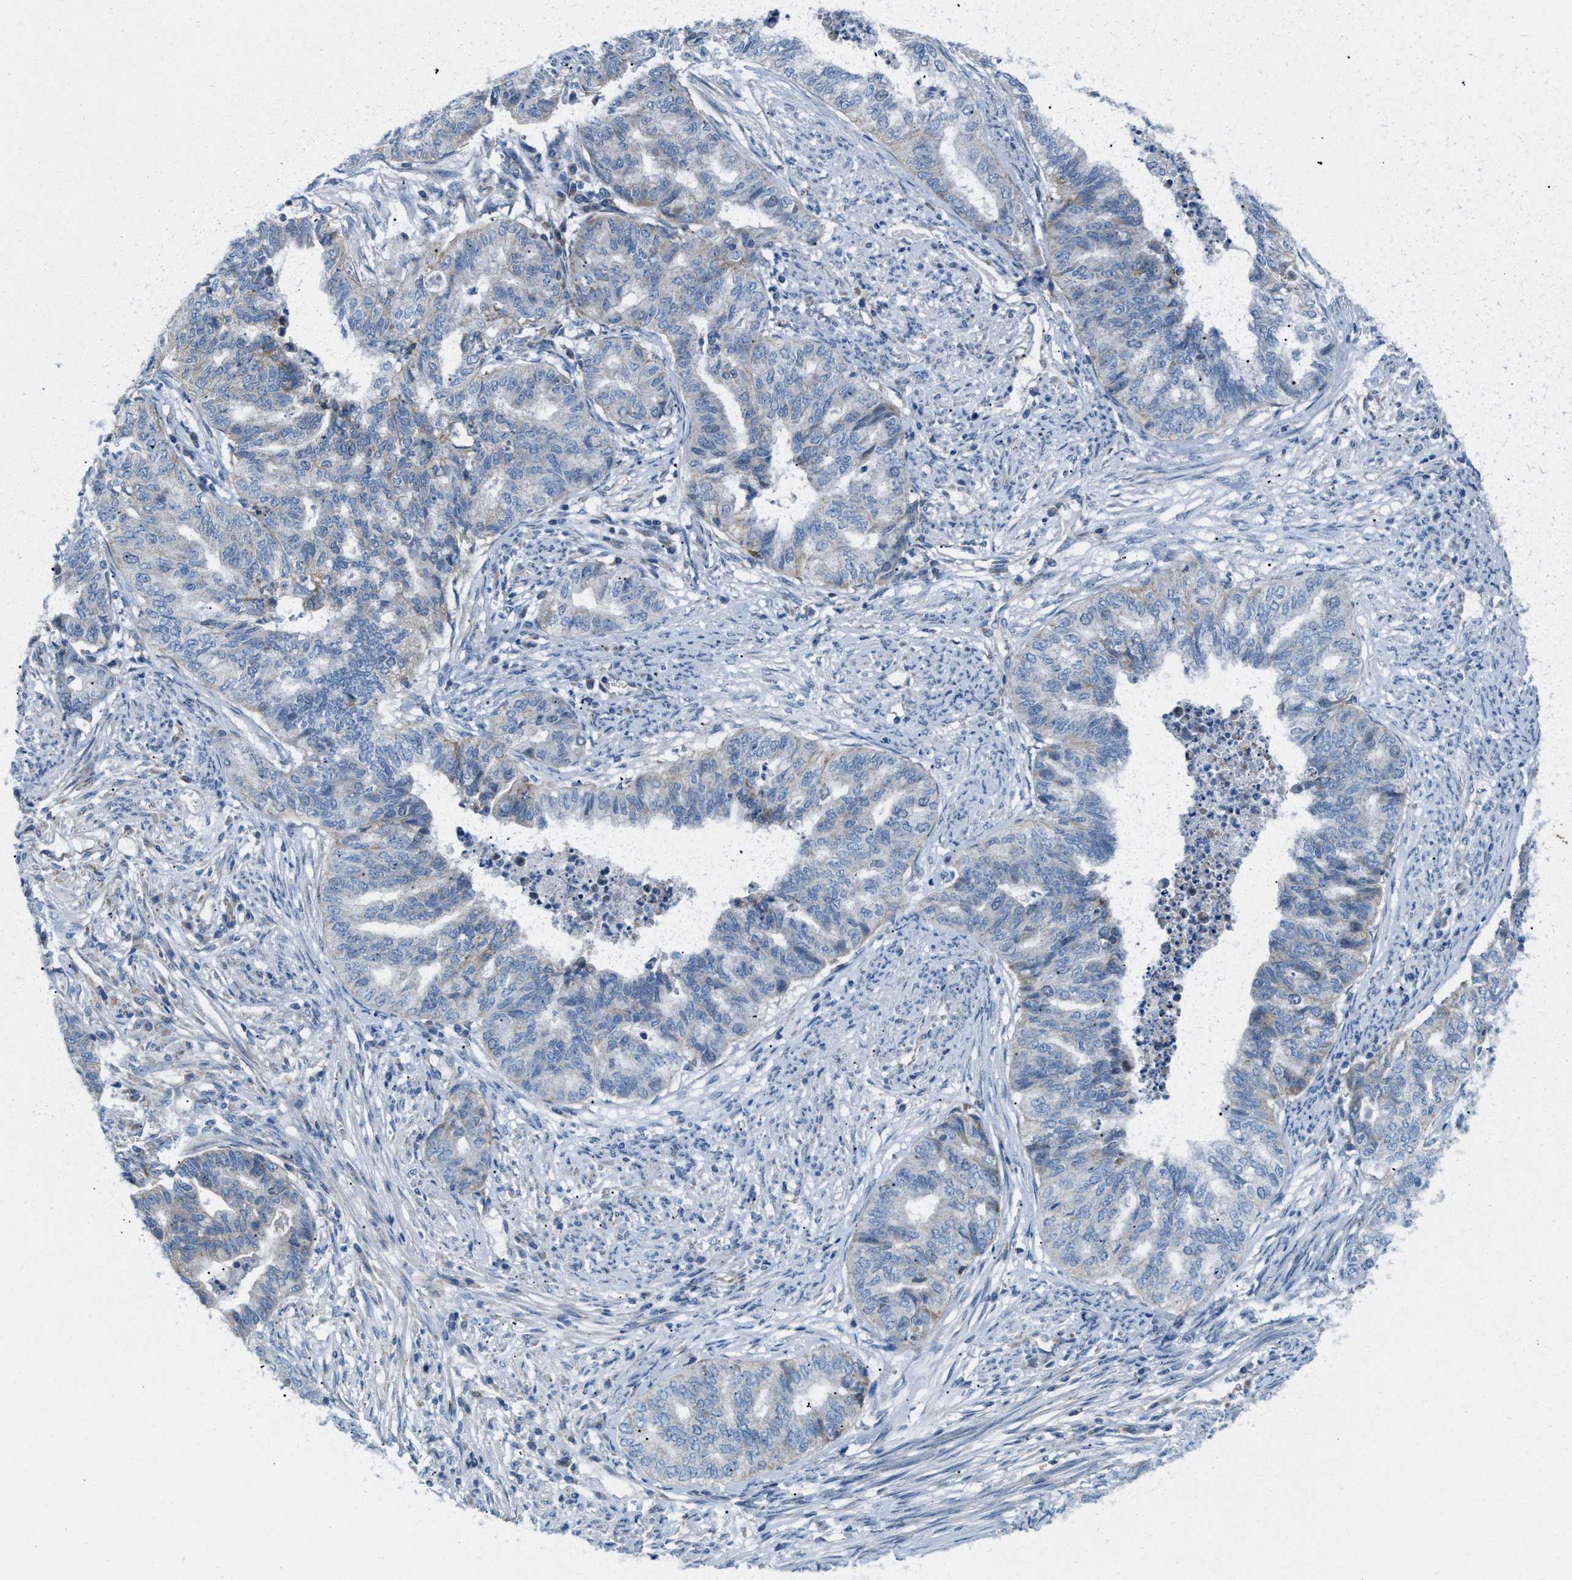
{"staining": {"intensity": "weak", "quantity": "<25%", "location": "cytoplasmic/membranous"}, "tissue": "endometrial cancer", "cell_type": "Tumor cells", "image_type": "cancer", "snomed": [{"axis": "morphology", "description": "Adenocarcinoma, NOS"}, {"axis": "topography", "description": "Endometrium"}], "caption": "Immunohistochemical staining of human endometrial cancer (adenocarcinoma) reveals no significant positivity in tumor cells.", "gene": "JADE1", "patient": {"sex": "female", "age": 79}}